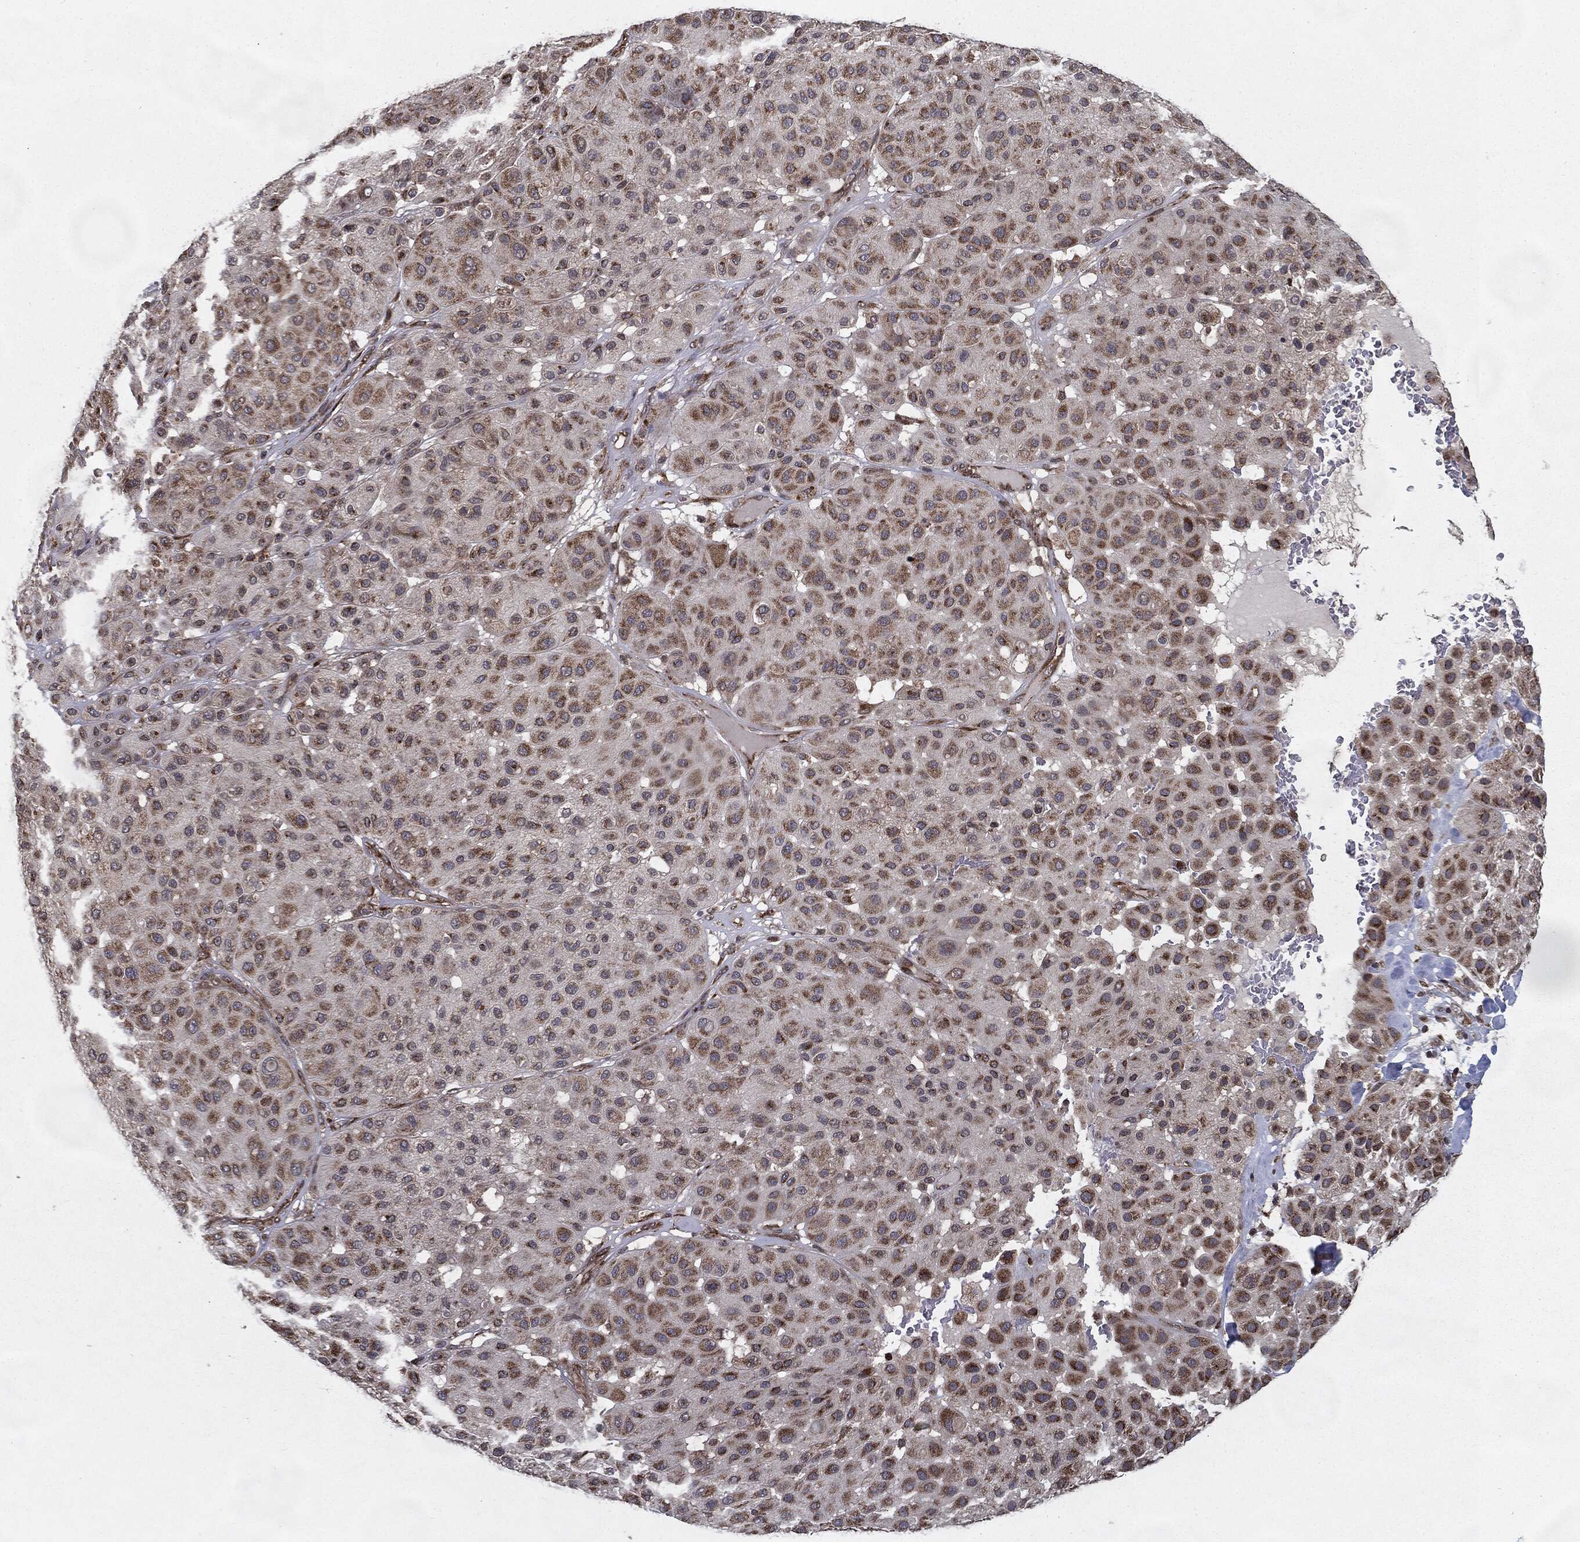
{"staining": {"intensity": "moderate", "quantity": ">75%", "location": "cytoplasmic/membranous"}, "tissue": "melanoma", "cell_type": "Tumor cells", "image_type": "cancer", "snomed": [{"axis": "morphology", "description": "Malignant melanoma, Metastatic site"}, {"axis": "topography", "description": "Smooth muscle"}], "caption": "High-magnification brightfield microscopy of melanoma stained with DAB (3,3'-diaminobenzidine) (brown) and counterstained with hematoxylin (blue). tumor cells exhibit moderate cytoplasmic/membranous positivity is appreciated in about>75% of cells. Using DAB (3,3'-diaminobenzidine) (brown) and hematoxylin (blue) stains, captured at high magnification using brightfield microscopy.", "gene": "HDAC5", "patient": {"sex": "male", "age": 41}}